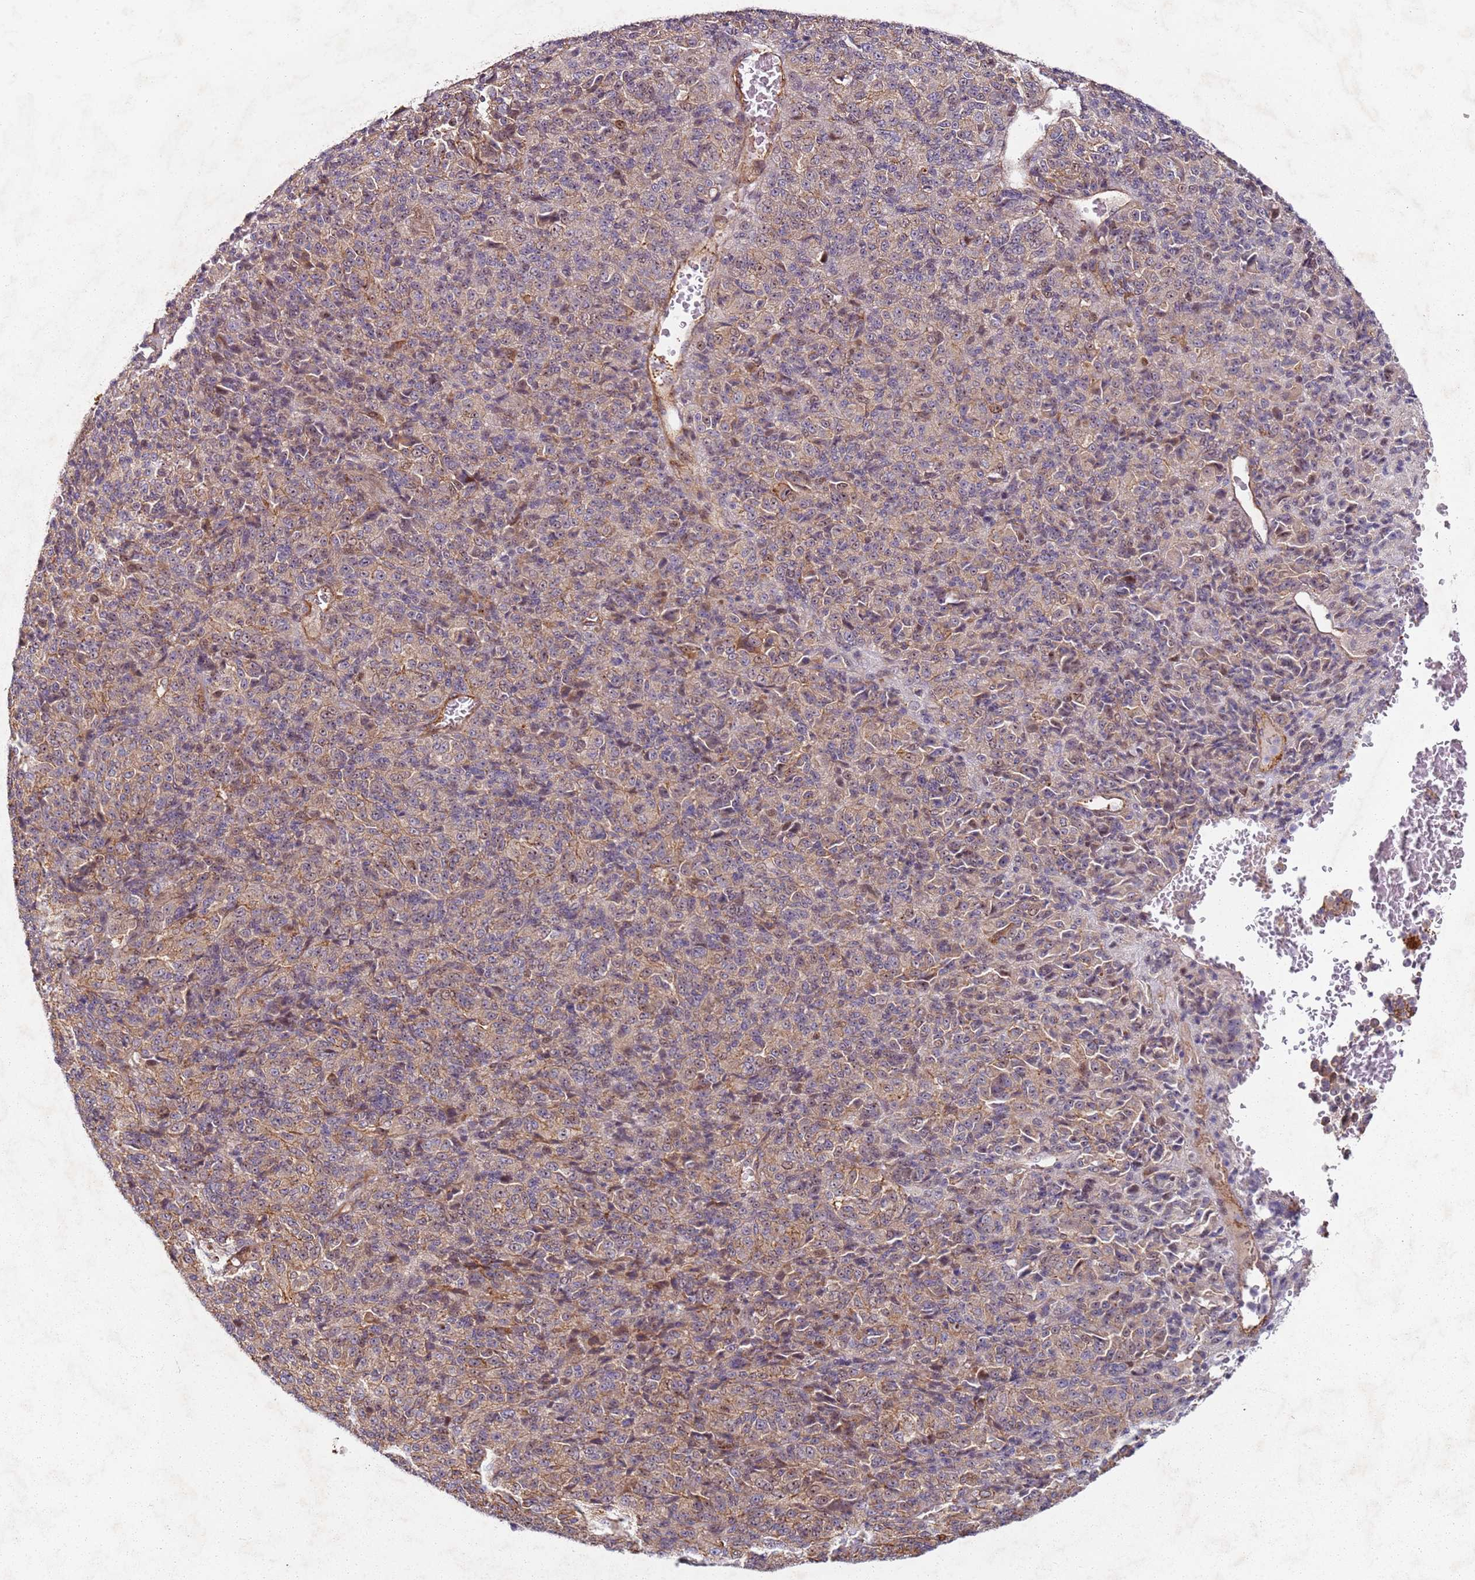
{"staining": {"intensity": "weak", "quantity": ">75%", "location": "cytoplasmic/membranous"}, "tissue": "melanoma", "cell_type": "Tumor cells", "image_type": "cancer", "snomed": [{"axis": "morphology", "description": "Malignant melanoma, Metastatic site"}, {"axis": "topography", "description": "Brain"}], "caption": "IHC staining of melanoma, which shows low levels of weak cytoplasmic/membranous expression in approximately >75% of tumor cells indicating weak cytoplasmic/membranous protein staining. The staining was performed using DAB (3,3'-diaminobenzidine) (brown) for protein detection and nuclei were counterstained in hematoxylin (blue).", "gene": "C2CD4B", "patient": {"sex": "female", "age": 56}}